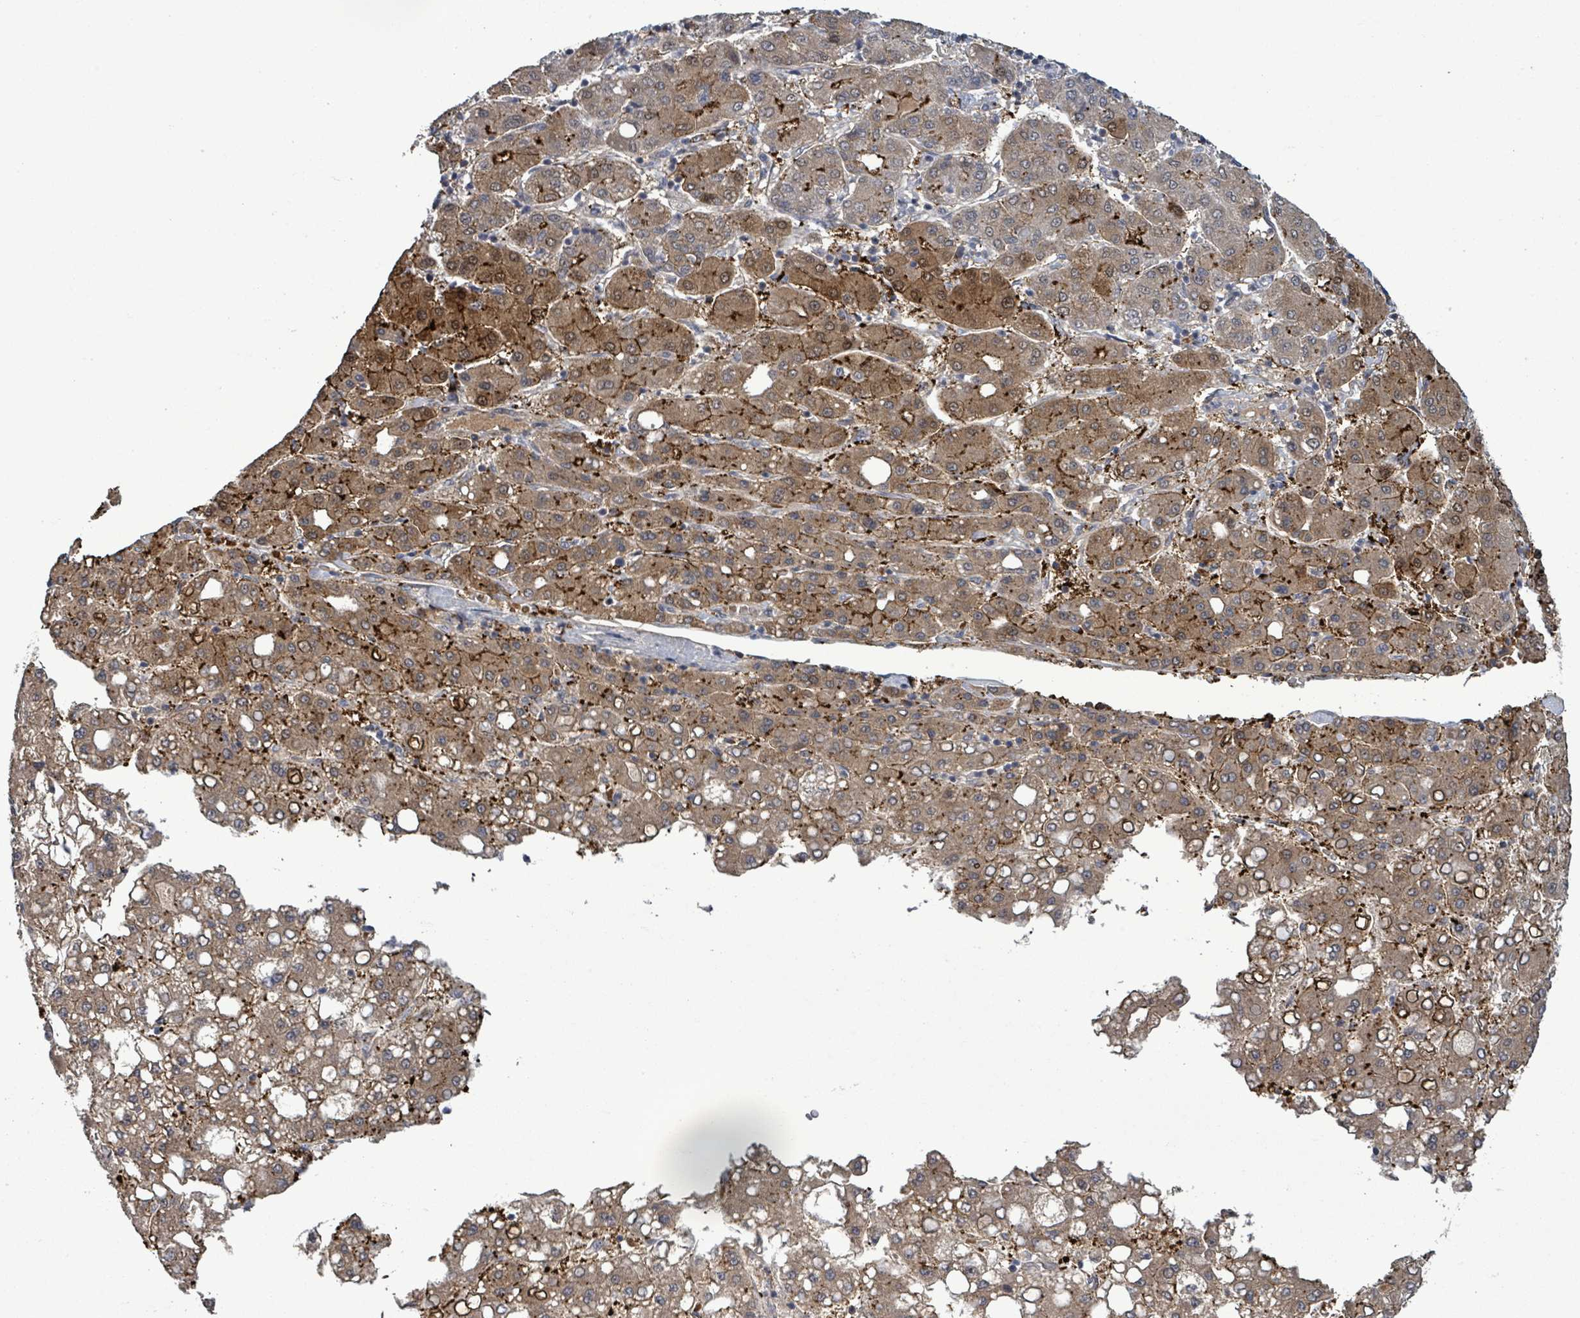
{"staining": {"intensity": "moderate", "quantity": "25%-75%", "location": "cytoplasmic/membranous"}, "tissue": "liver cancer", "cell_type": "Tumor cells", "image_type": "cancer", "snomed": [{"axis": "morphology", "description": "Carcinoma, Hepatocellular, NOS"}, {"axis": "topography", "description": "Liver"}], "caption": "This histopathology image reveals liver cancer stained with immunohistochemistry to label a protein in brown. The cytoplasmic/membranous of tumor cells show moderate positivity for the protein. Nuclei are counter-stained blue.", "gene": "AMMECR1", "patient": {"sex": "male", "age": 65}}